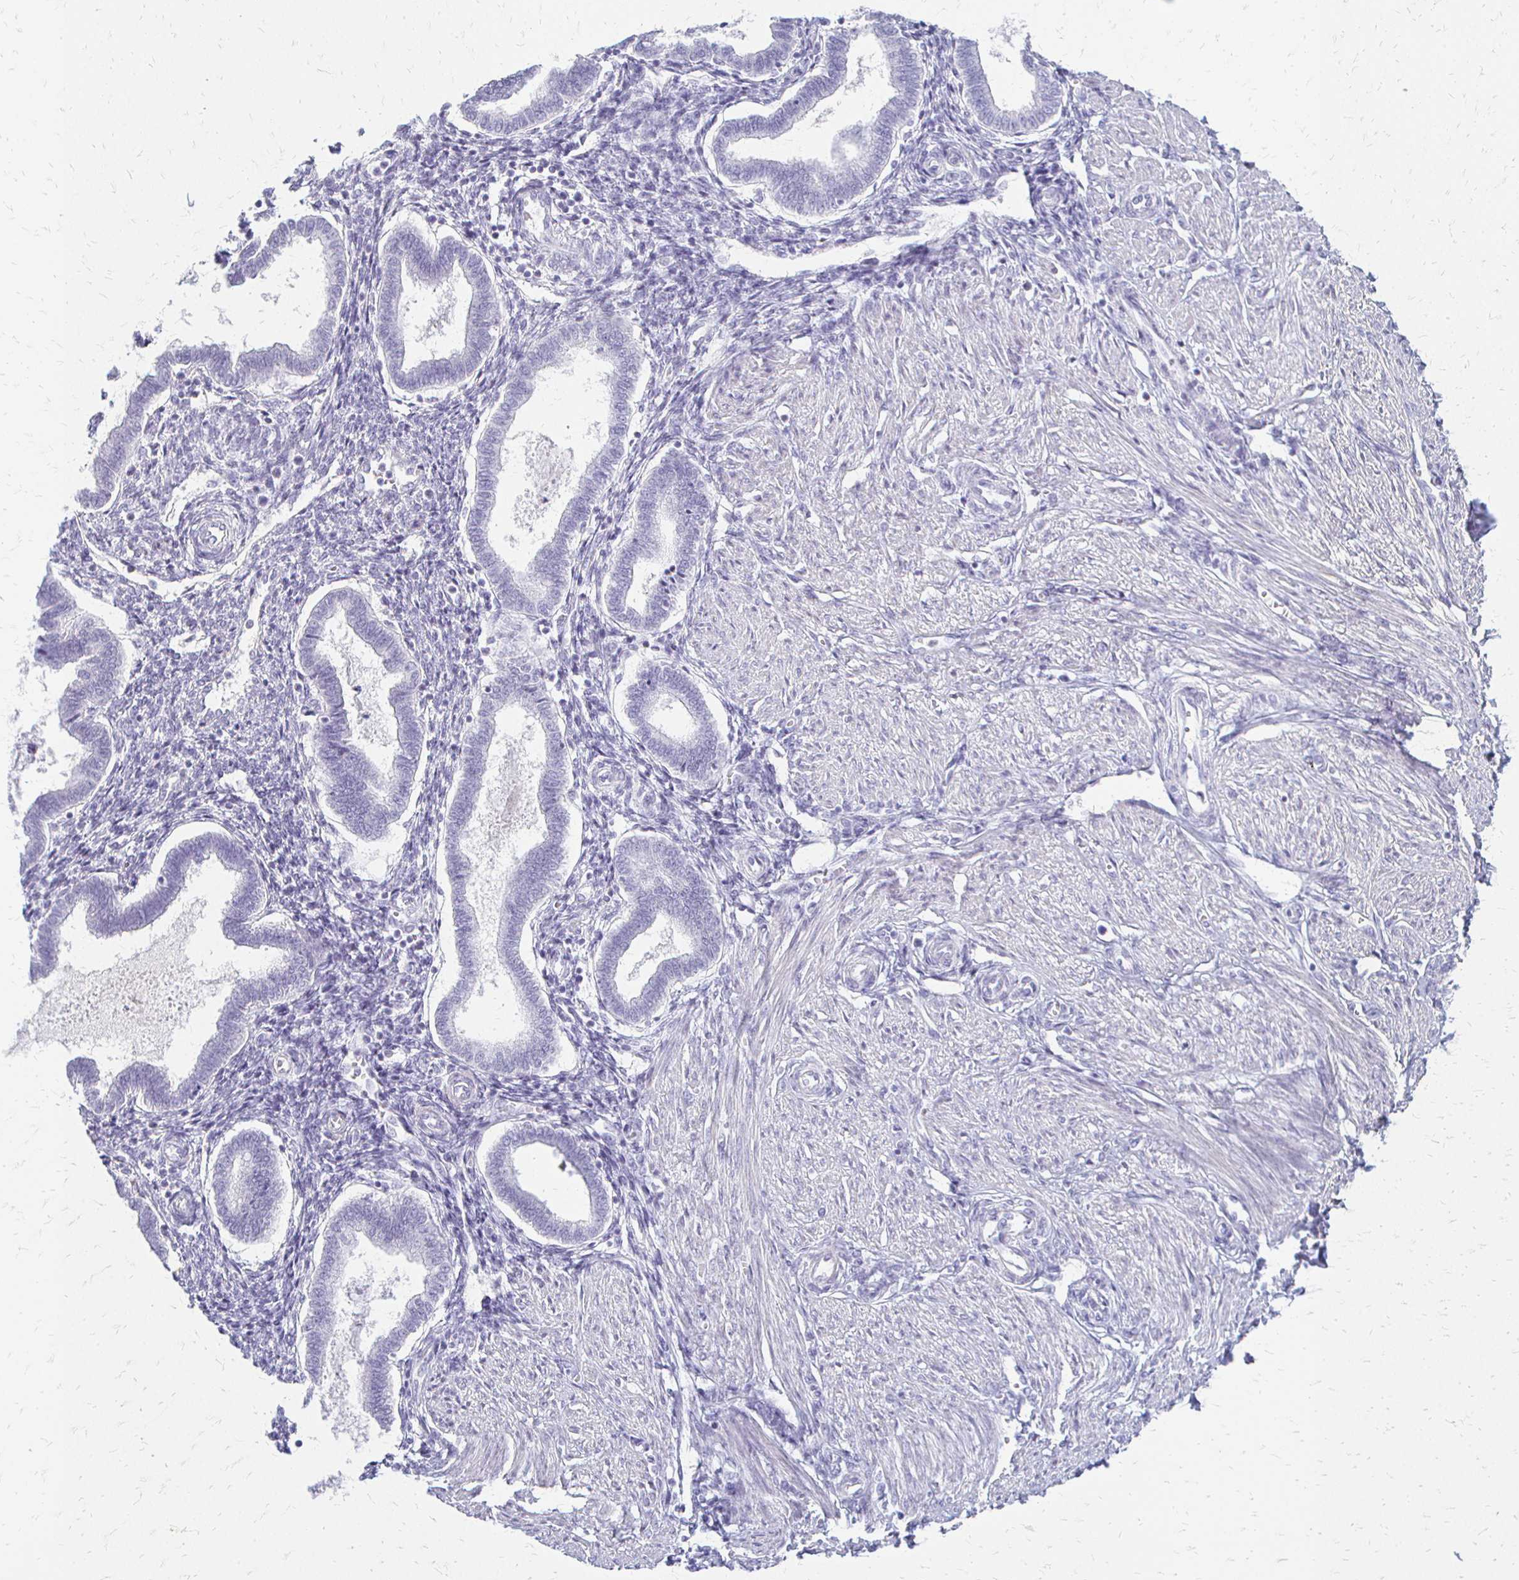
{"staining": {"intensity": "negative", "quantity": "none", "location": "none"}, "tissue": "endometrium", "cell_type": "Cells in endometrial stroma", "image_type": "normal", "snomed": [{"axis": "morphology", "description": "Normal tissue, NOS"}, {"axis": "topography", "description": "Endometrium"}], "caption": "Endometrium was stained to show a protein in brown. There is no significant expression in cells in endometrial stroma. (Brightfield microscopy of DAB IHC at high magnification).", "gene": "ACP5", "patient": {"sex": "female", "age": 24}}